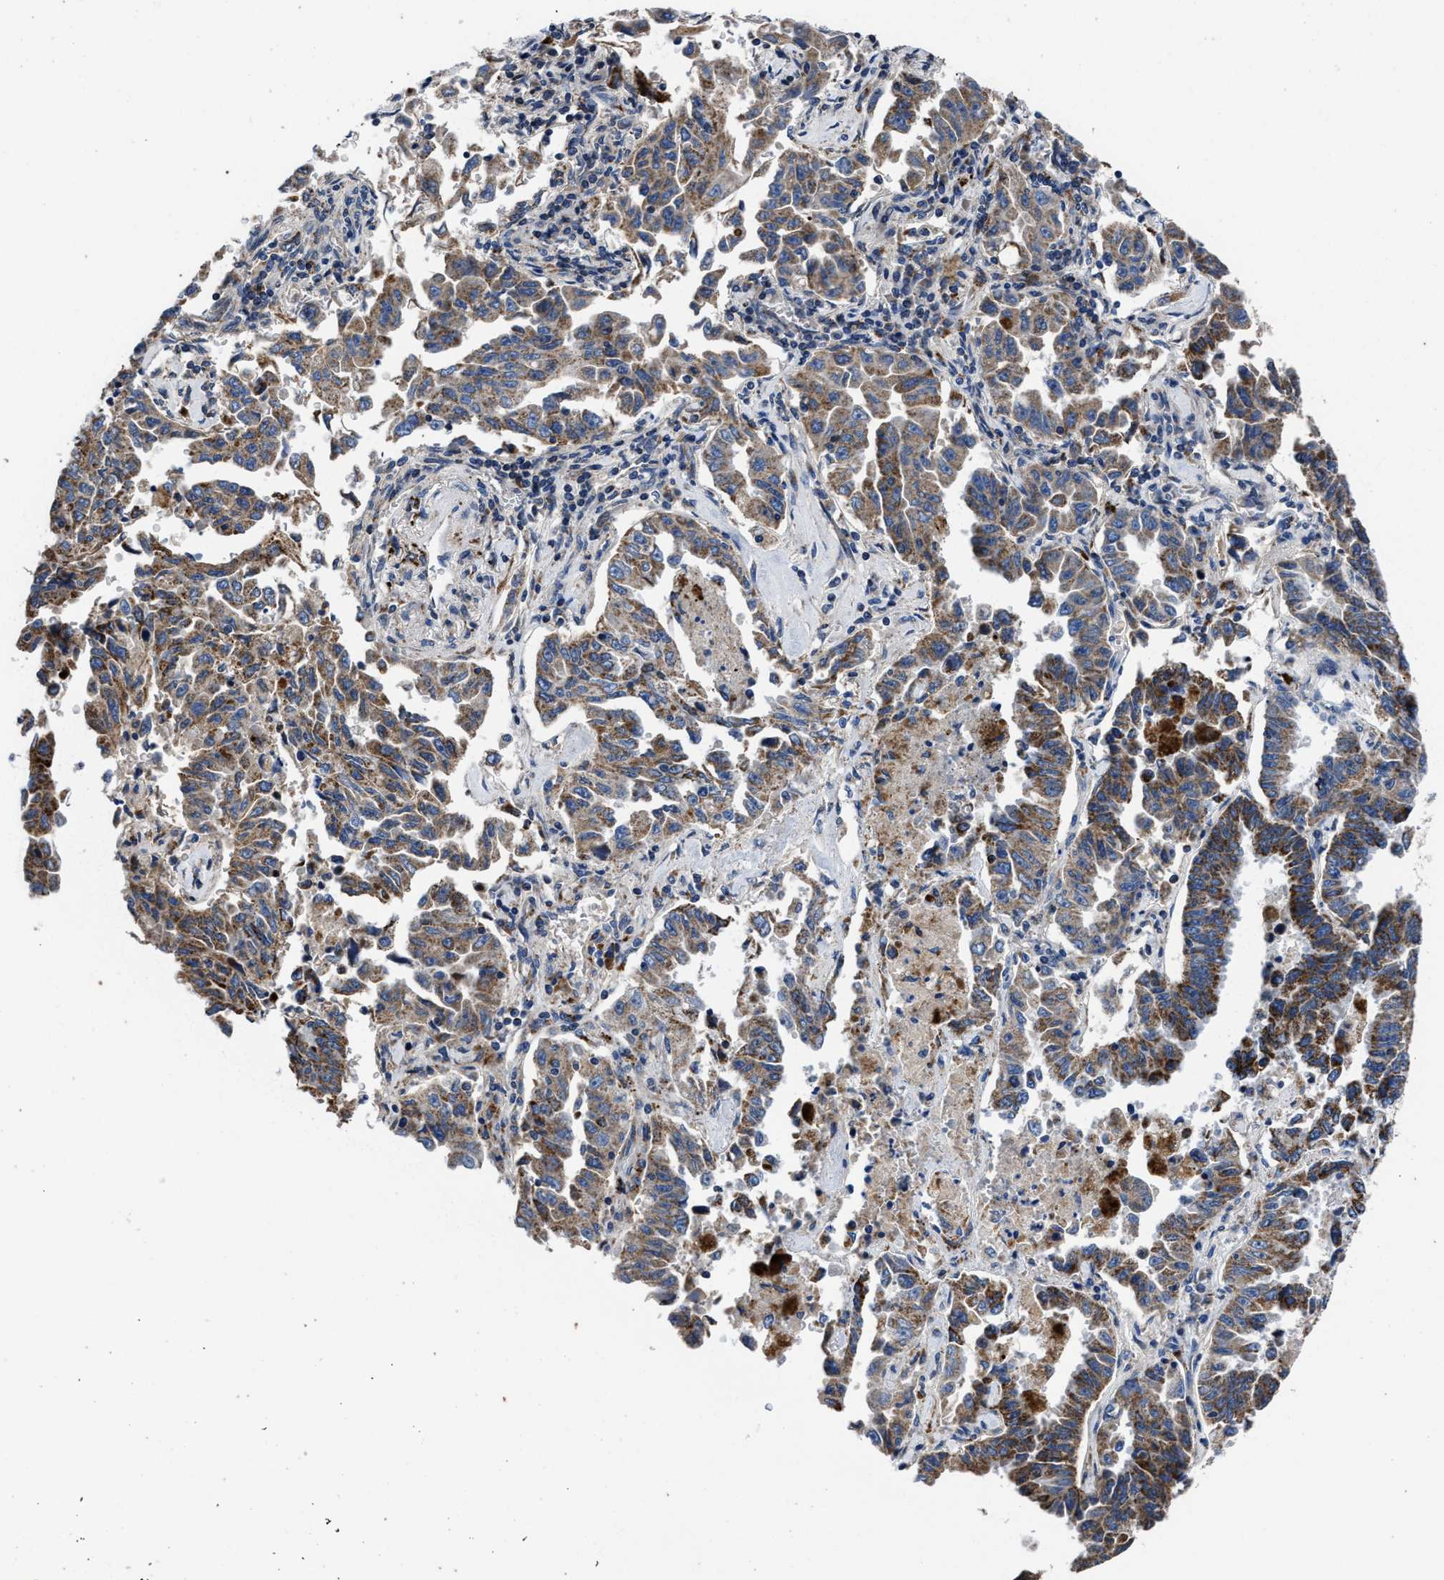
{"staining": {"intensity": "moderate", "quantity": ">75%", "location": "cytoplasmic/membranous"}, "tissue": "lung cancer", "cell_type": "Tumor cells", "image_type": "cancer", "snomed": [{"axis": "morphology", "description": "Adenocarcinoma, NOS"}, {"axis": "topography", "description": "Lung"}], "caption": "IHC of lung adenocarcinoma exhibits medium levels of moderate cytoplasmic/membranous staining in about >75% of tumor cells.", "gene": "CACNA1D", "patient": {"sex": "female", "age": 51}}